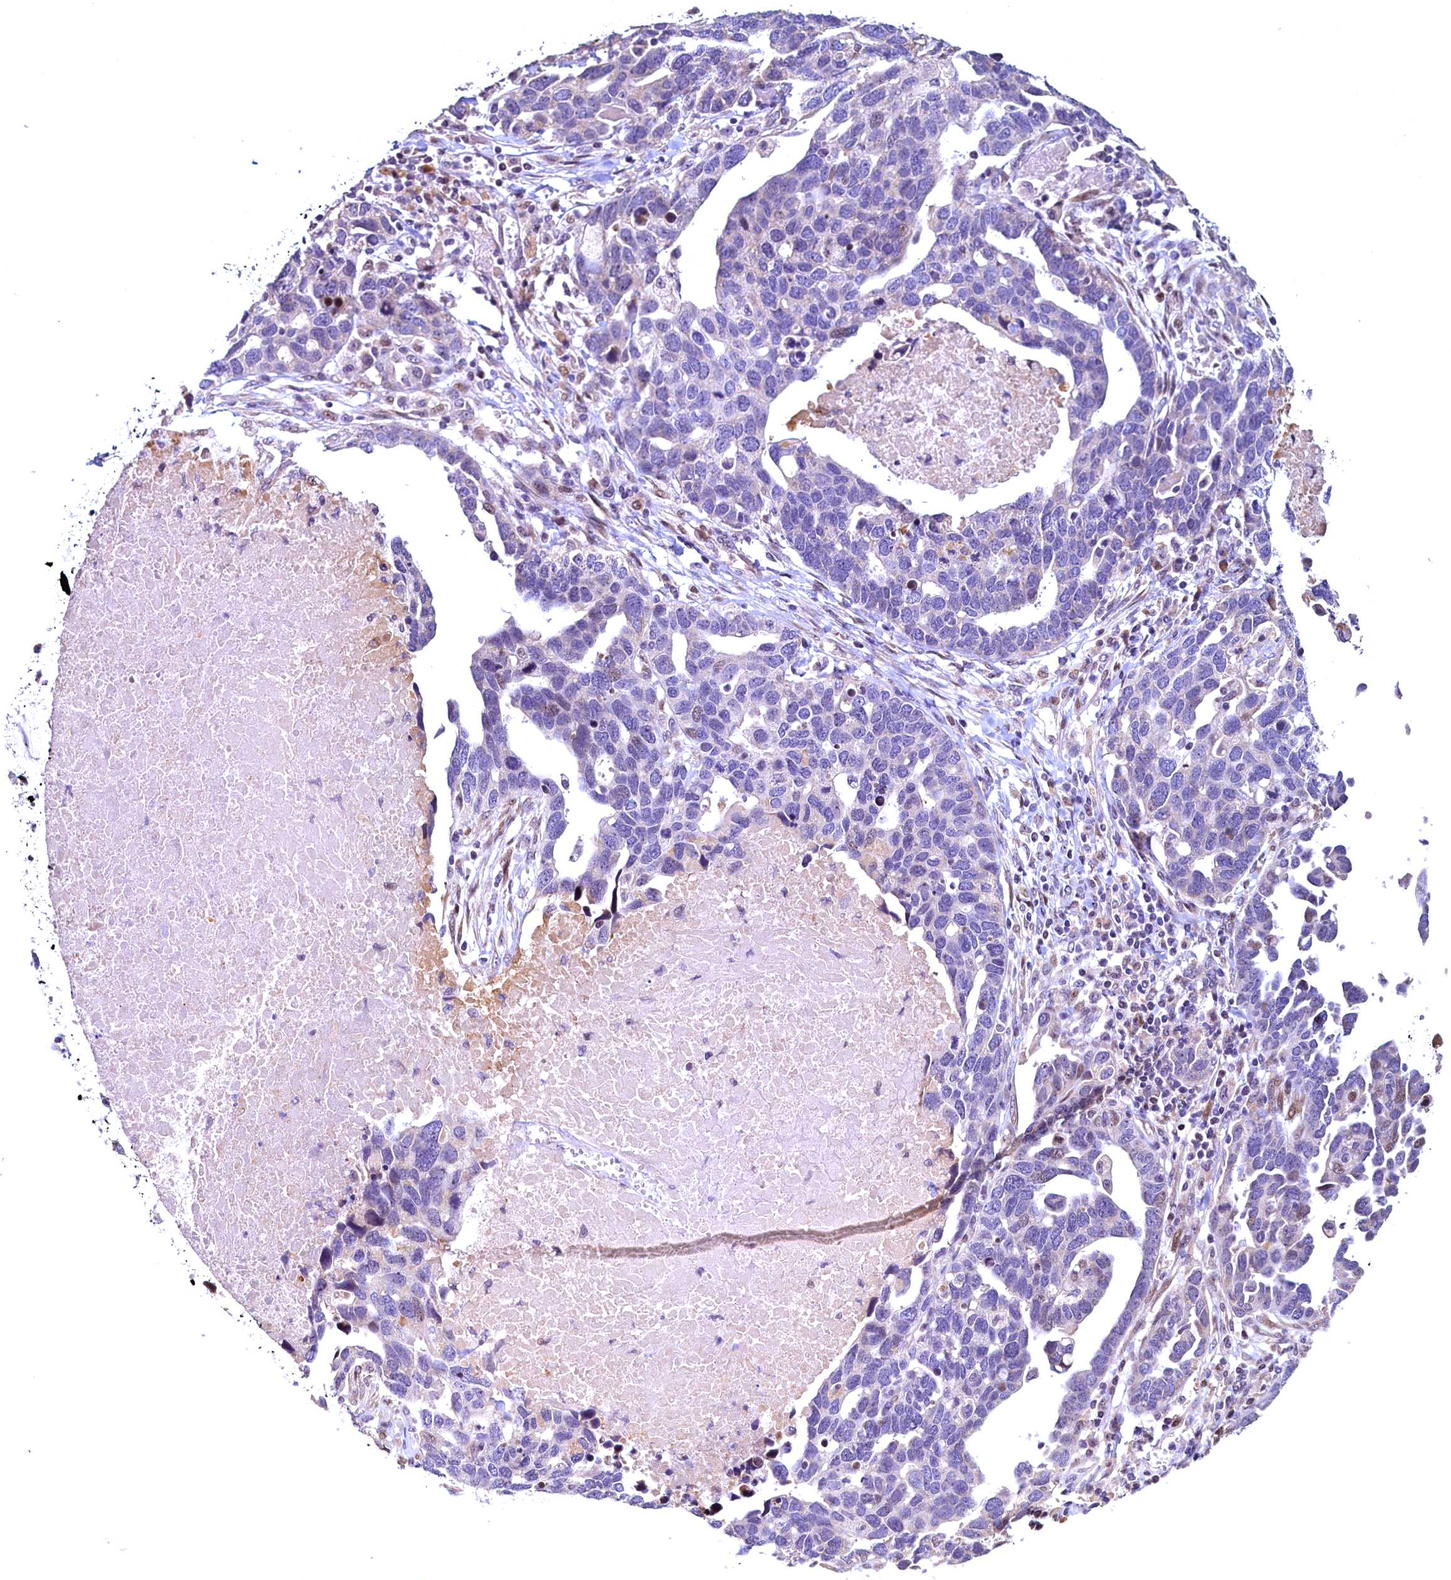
{"staining": {"intensity": "weak", "quantity": "<25%", "location": "nuclear"}, "tissue": "ovarian cancer", "cell_type": "Tumor cells", "image_type": "cancer", "snomed": [{"axis": "morphology", "description": "Cystadenocarcinoma, serous, NOS"}, {"axis": "topography", "description": "Ovary"}], "caption": "The image displays no staining of tumor cells in ovarian cancer (serous cystadenocarcinoma).", "gene": "LATS2", "patient": {"sex": "female", "age": 54}}